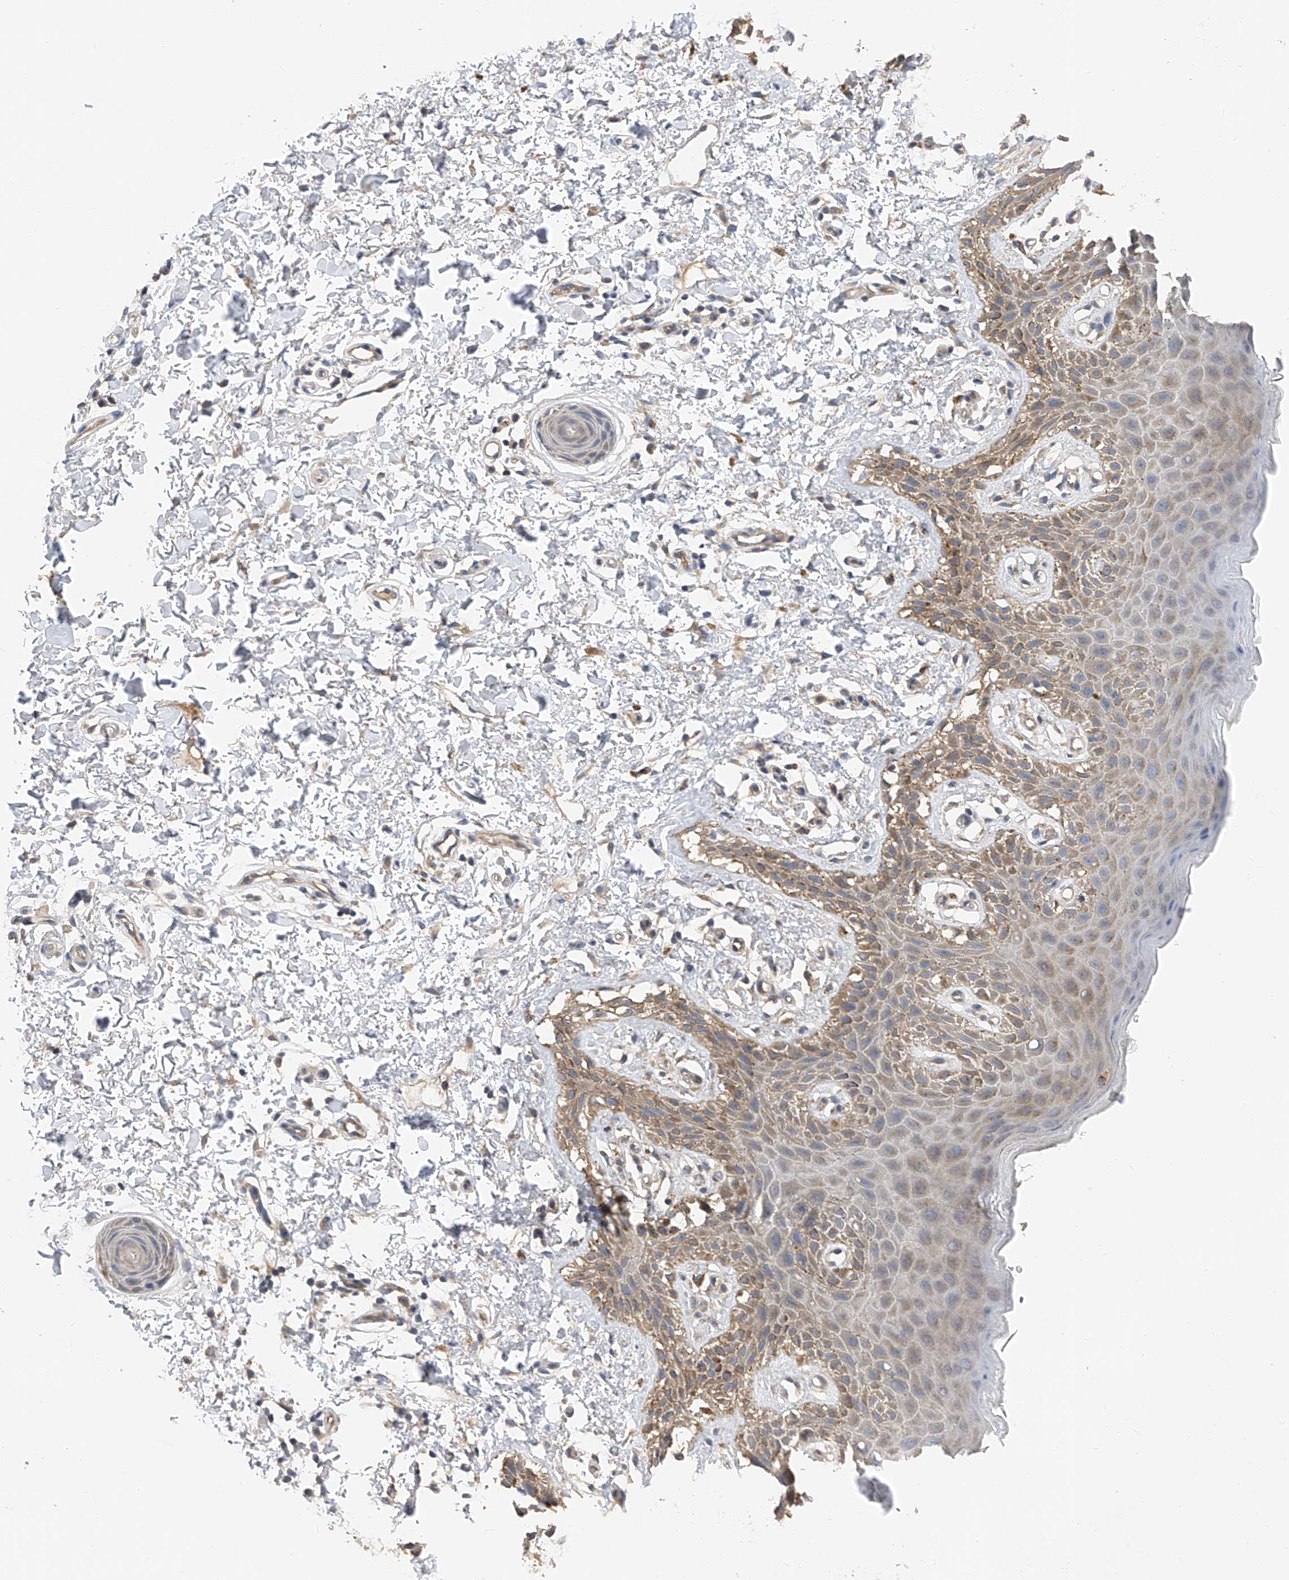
{"staining": {"intensity": "moderate", "quantity": "25%-75%", "location": "cytoplasmic/membranous"}, "tissue": "skin", "cell_type": "Epidermal cells", "image_type": "normal", "snomed": [{"axis": "morphology", "description": "Normal tissue, NOS"}, {"axis": "topography", "description": "Anal"}], "caption": "Immunohistochemical staining of unremarkable human skin shows medium levels of moderate cytoplasmic/membranous staining in about 25%-75% of epidermal cells.", "gene": "PTK2", "patient": {"sex": "male", "age": 44}}